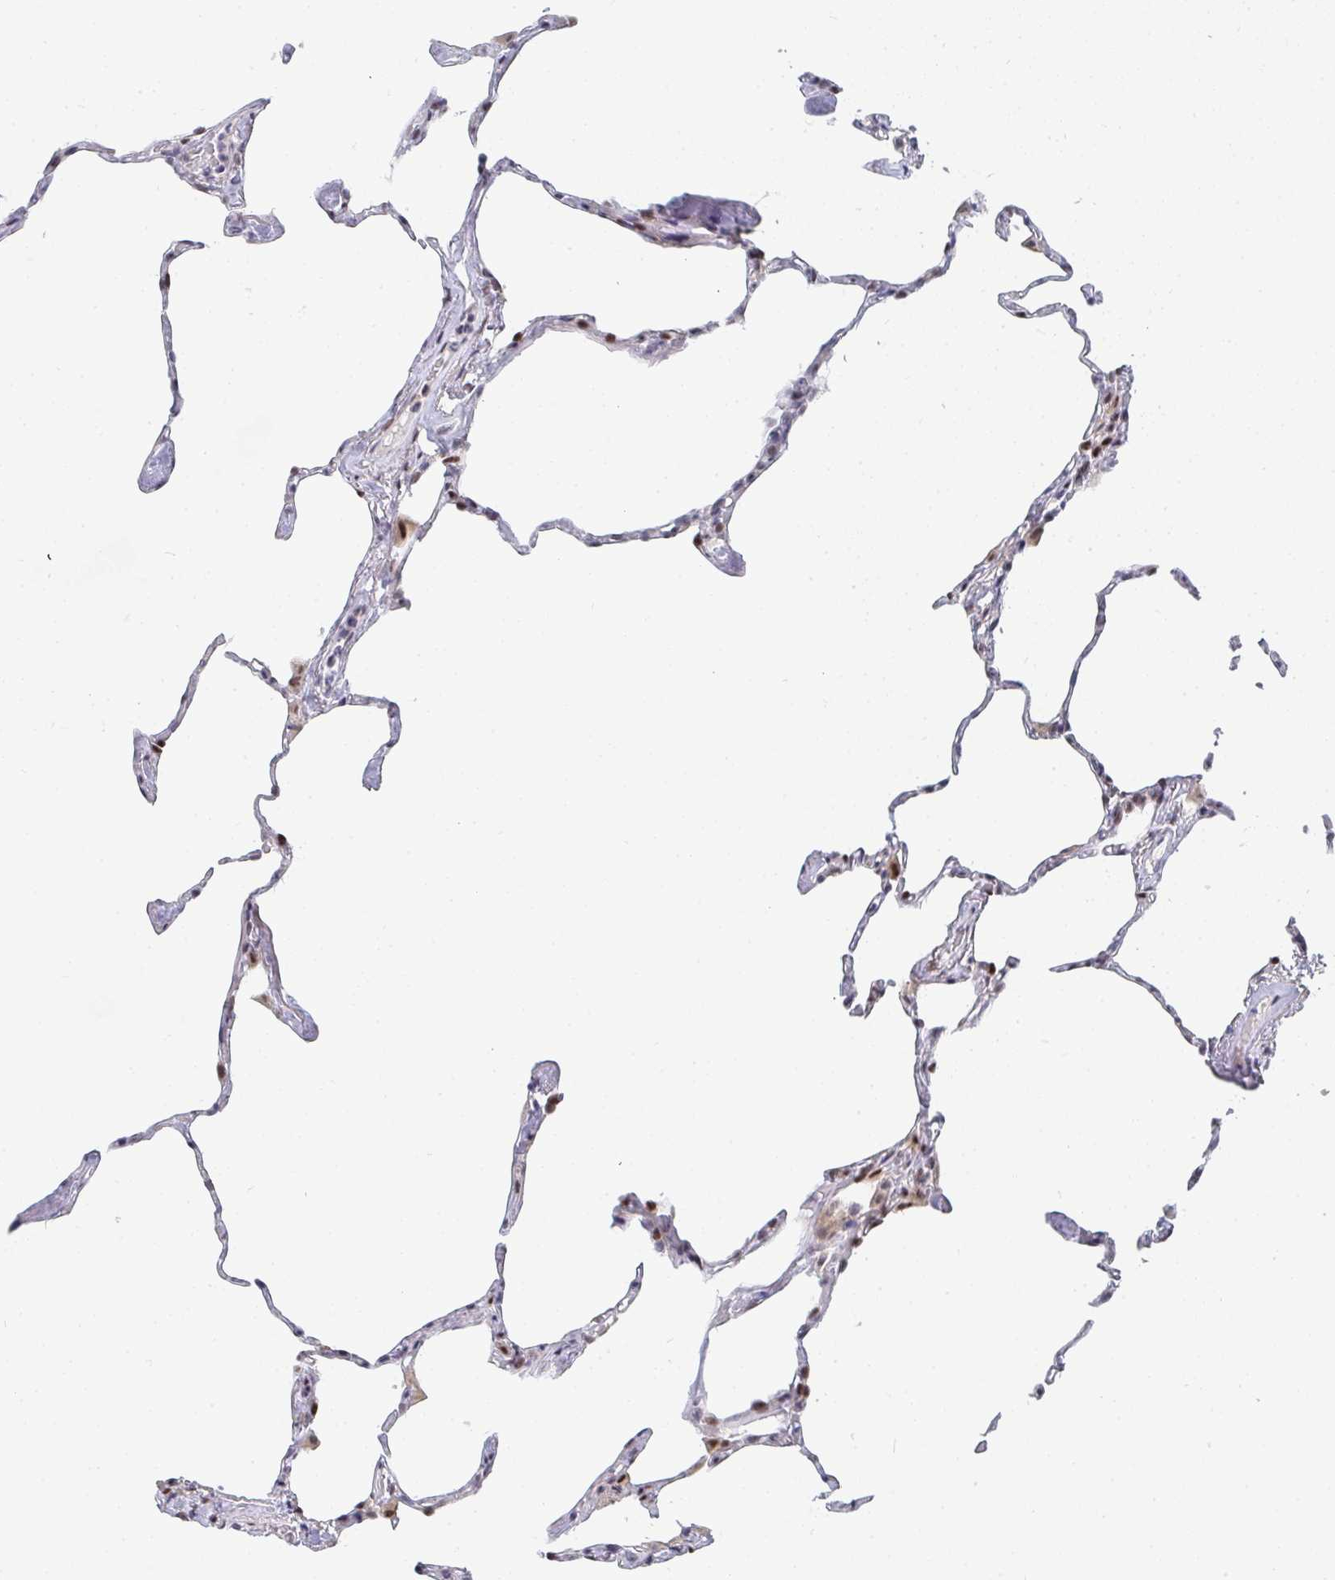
{"staining": {"intensity": "moderate", "quantity": "25%-75%", "location": "nuclear"}, "tissue": "lung", "cell_type": "Alveolar cells", "image_type": "normal", "snomed": [{"axis": "morphology", "description": "Normal tissue, NOS"}, {"axis": "topography", "description": "Lung"}], "caption": "A brown stain labels moderate nuclear positivity of a protein in alveolar cells of normal lung.", "gene": "ZIC3", "patient": {"sex": "male", "age": 65}}